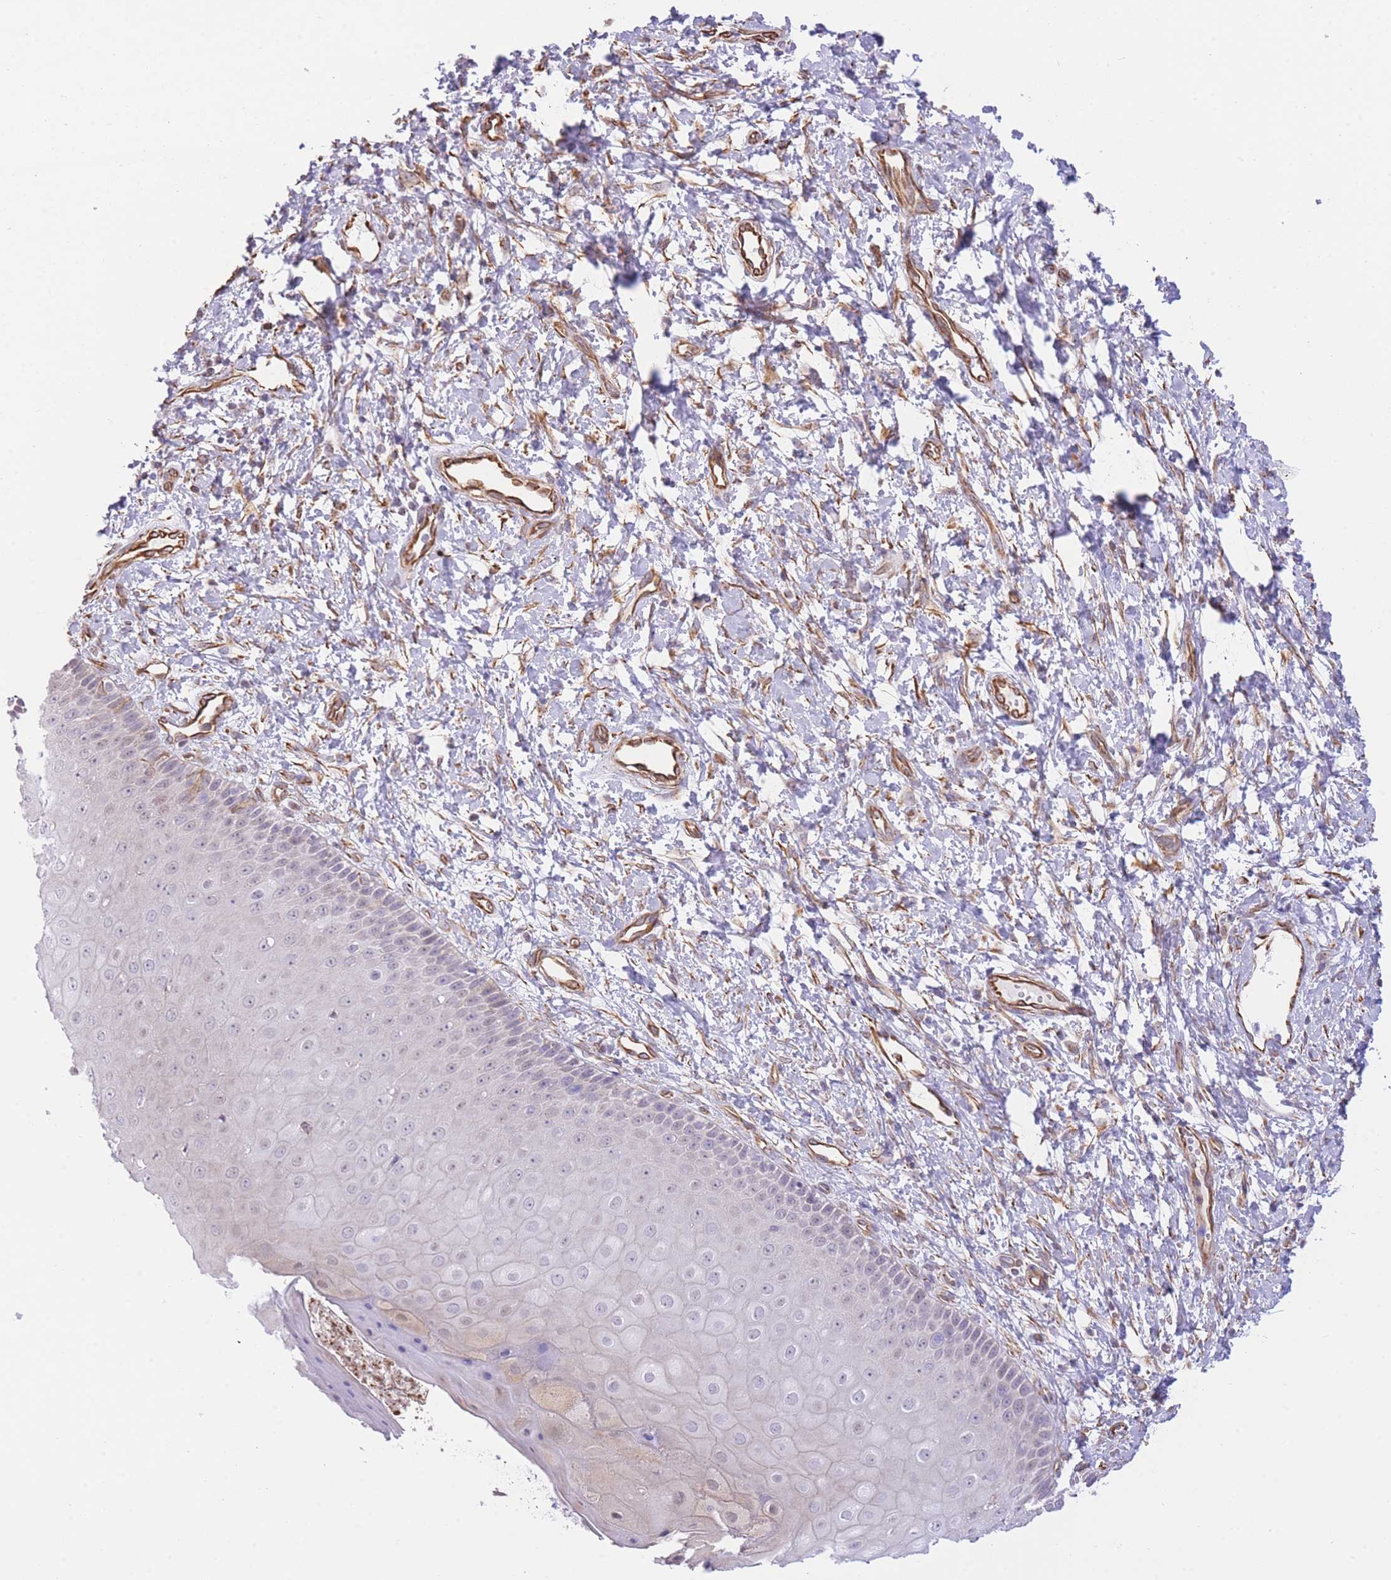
{"staining": {"intensity": "negative", "quantity": "none", "location": "none"}, "tissue": "skin", "cell_type": "Epidermal cells", "image_type": "normal", "snomed": [{"axis": "morphology", "description": "Normal tissue, NOS"}, {"axis": "topography", "description": "Anal"}], "caption": "The photomicrograph demonstrates no significant expression in epidermal cells of skin.", "gene": "PSG11", "patient": {"sex": "male", "age": 80}}